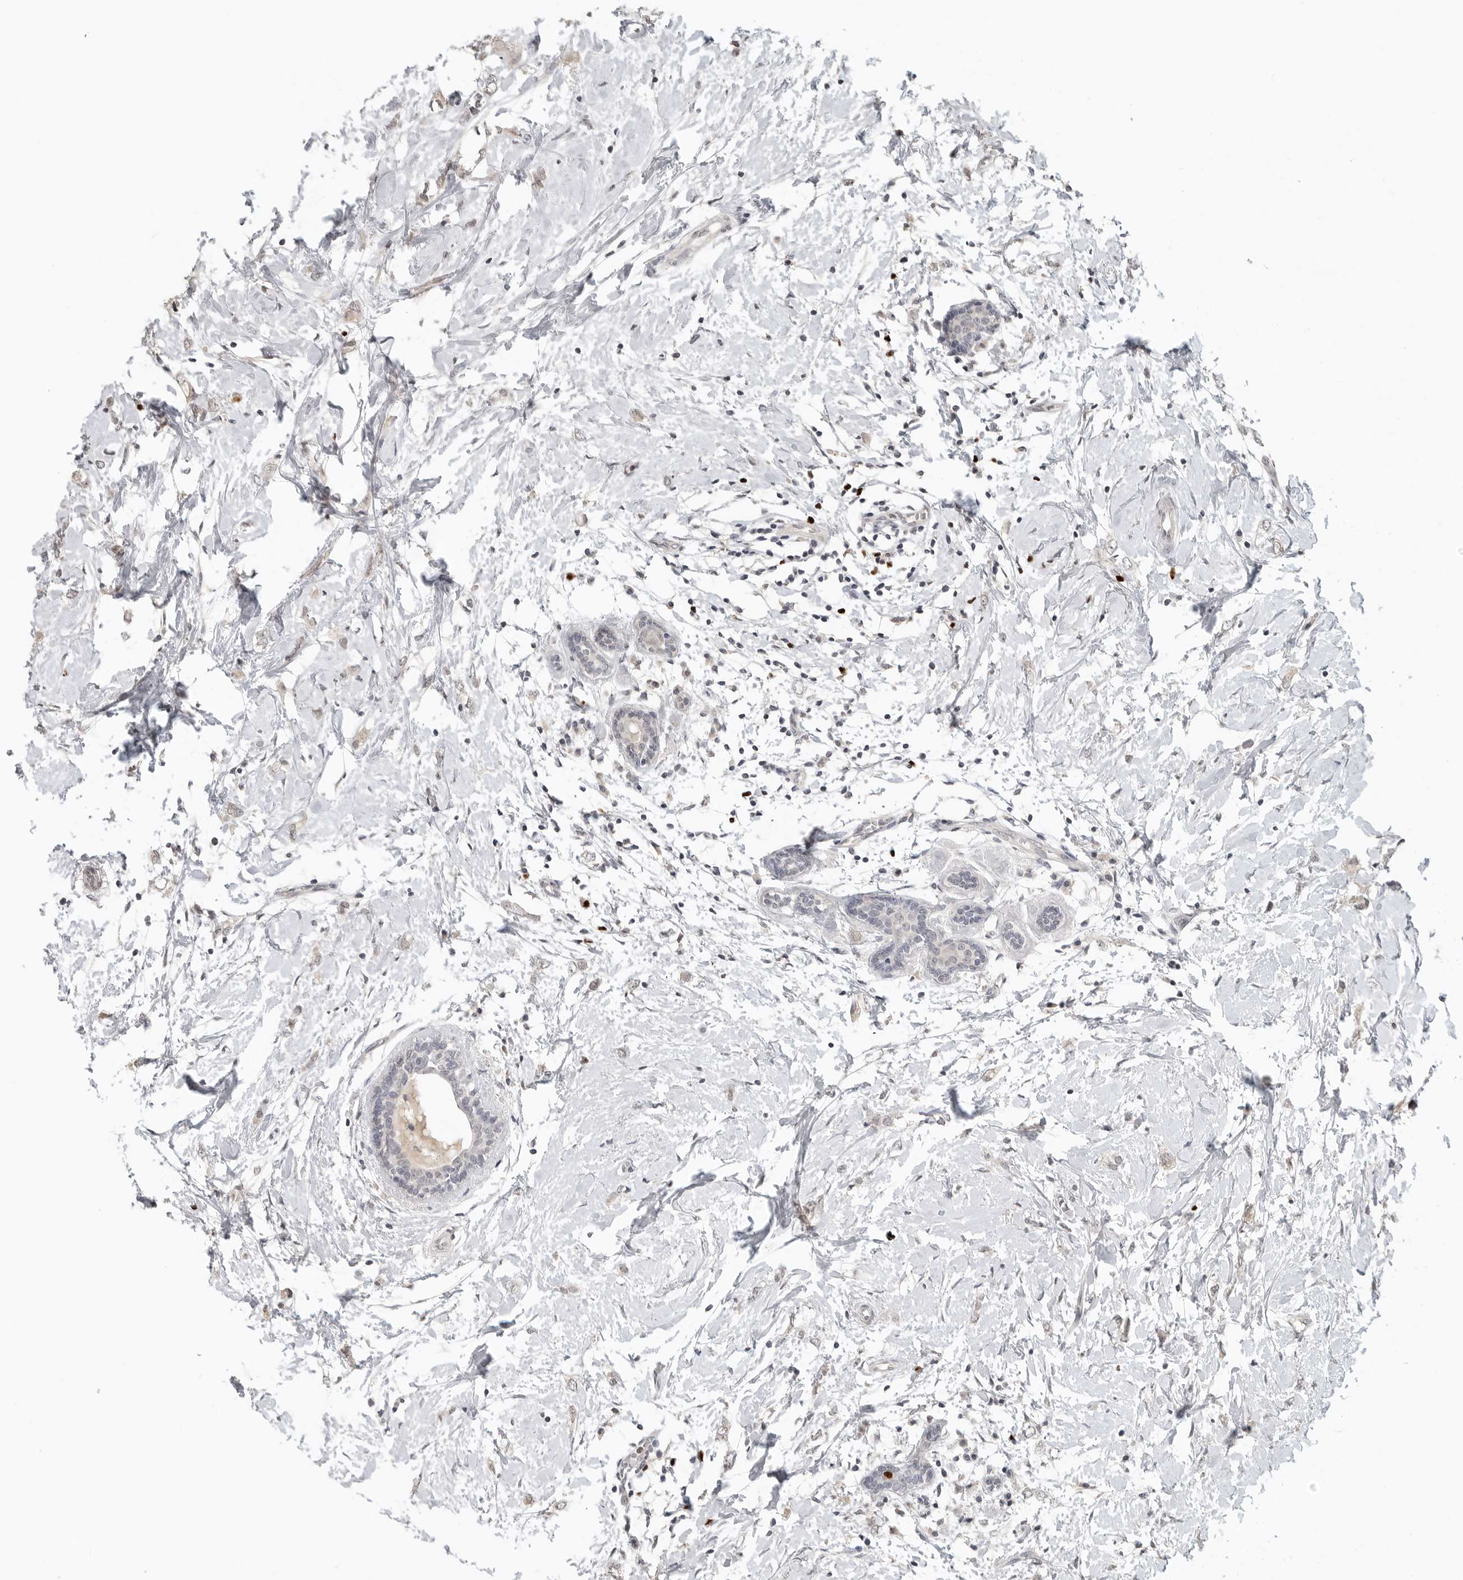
{"staining": {"intensity": "negative", "quantity": "none", "location": "none"}, "tissue": "breast cancer", "cell_type": "Tumor cells", "image_type": "cancer", "snomed": [{"axis": "morphology", "description": "Normal tissue, NOS"}, {"axis": "morphology", "description": "Lobular carcinoma"}, {"axis": "topography", "description": "Breast"}], "caption": "This photomicrograph is of breast cancer stained with immunohistochemistry to label a protein in brown with the nuclei are counter-stained blue. There is no staining in tumor cells.", "gene": "FOXP3", "patient": {"sex": "female", "age": 47}}